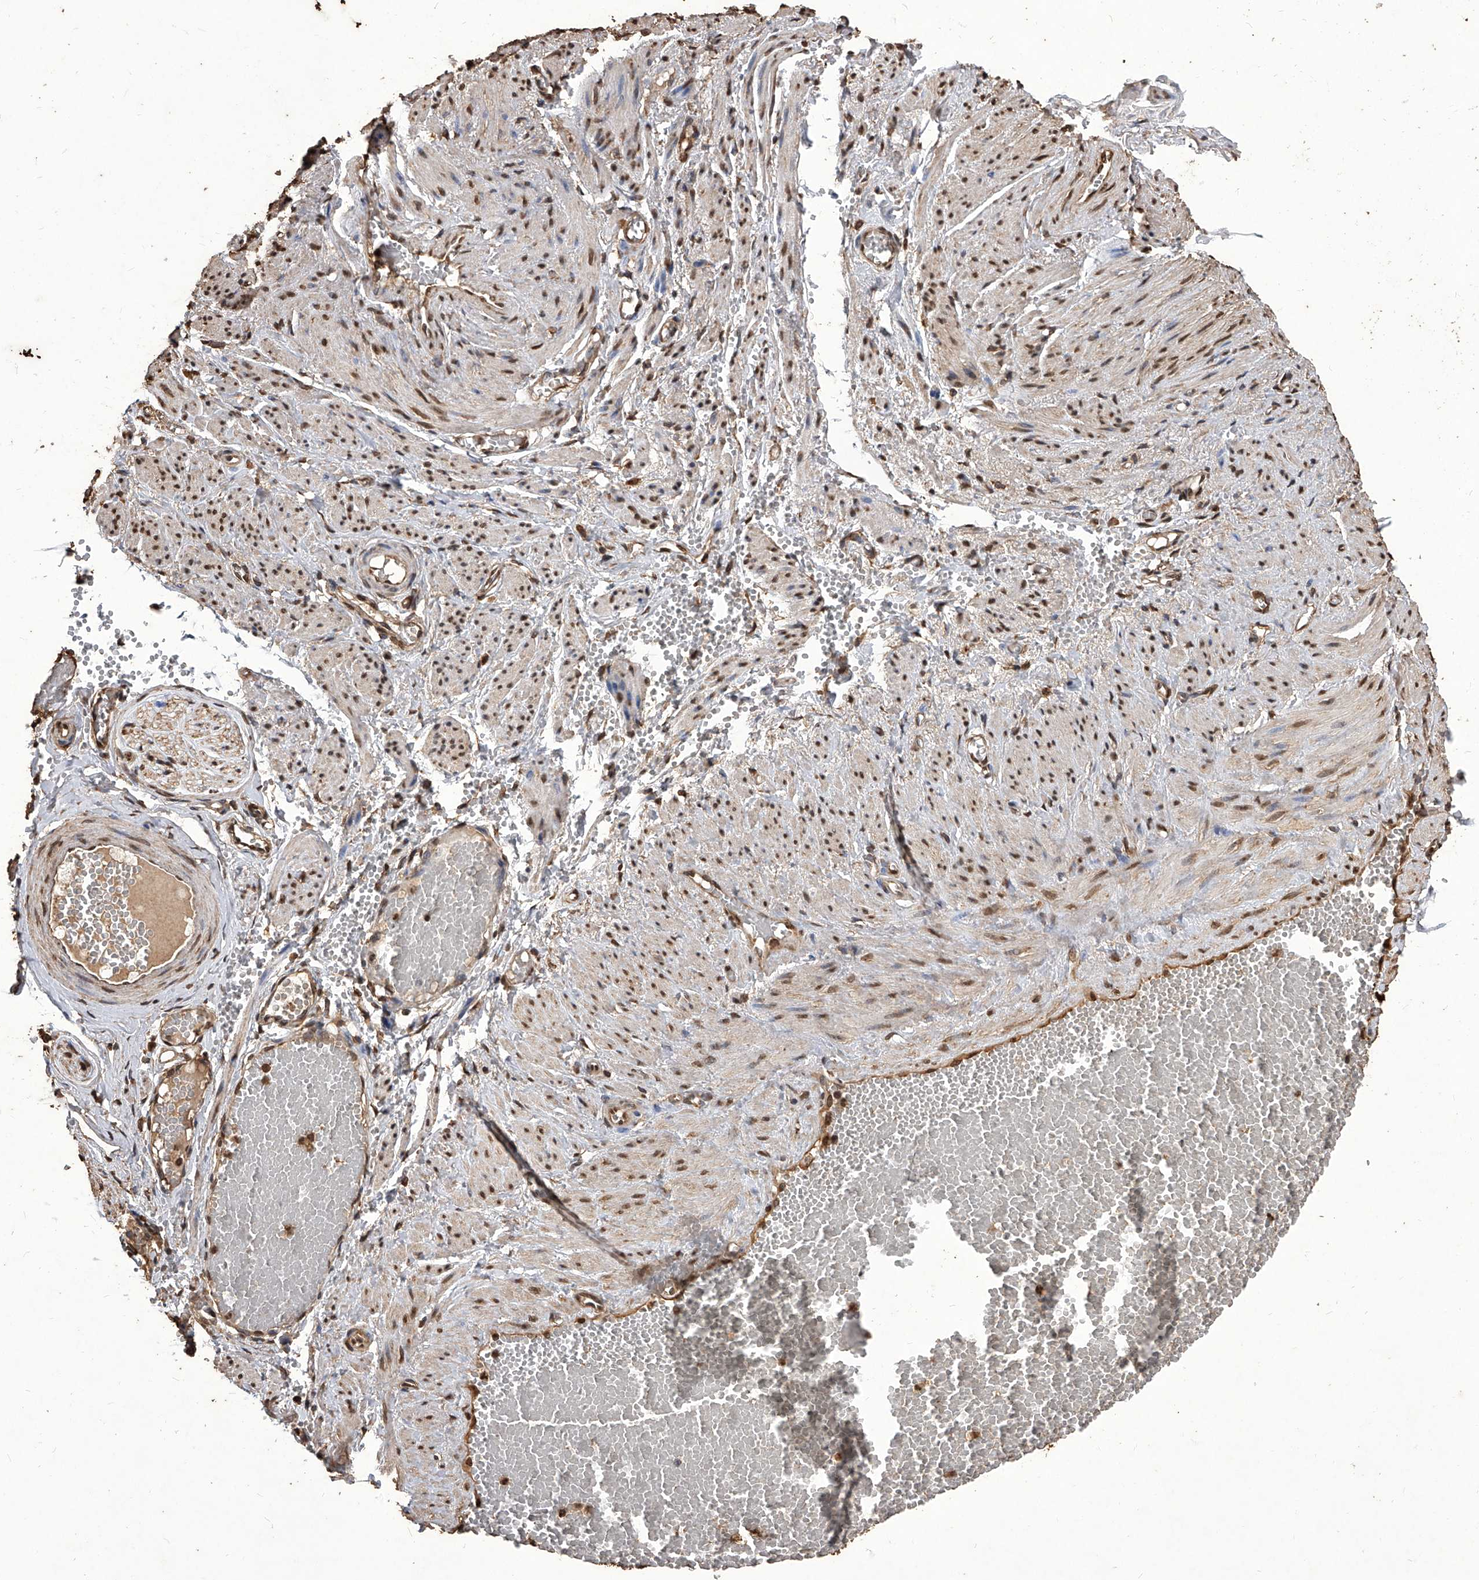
{"staining": {"intensity": "moderate", "quantity": ">75%", "location": "cytoplasmic/membranous"}, "tissue": "adipose tissue", "cell_type": "Adipocytes", "image_type": "normal", "snomed": [{"axis": "morphology", "description": "Normal tissue, NOS"}, {"axis": "topography", "description": "Smooth muscle"}, {"axis": "topography", "description": "Peripheral nerve tissue"}], "caption": "This histopathology image exhibits IHC staining of normal human adipose tissue, with medium moderate cytoplasmic/membranous staining in approximately >75% of adipocytes.", "gene": "FBXL4", "patient": {"sex": "female", "age": 39}}